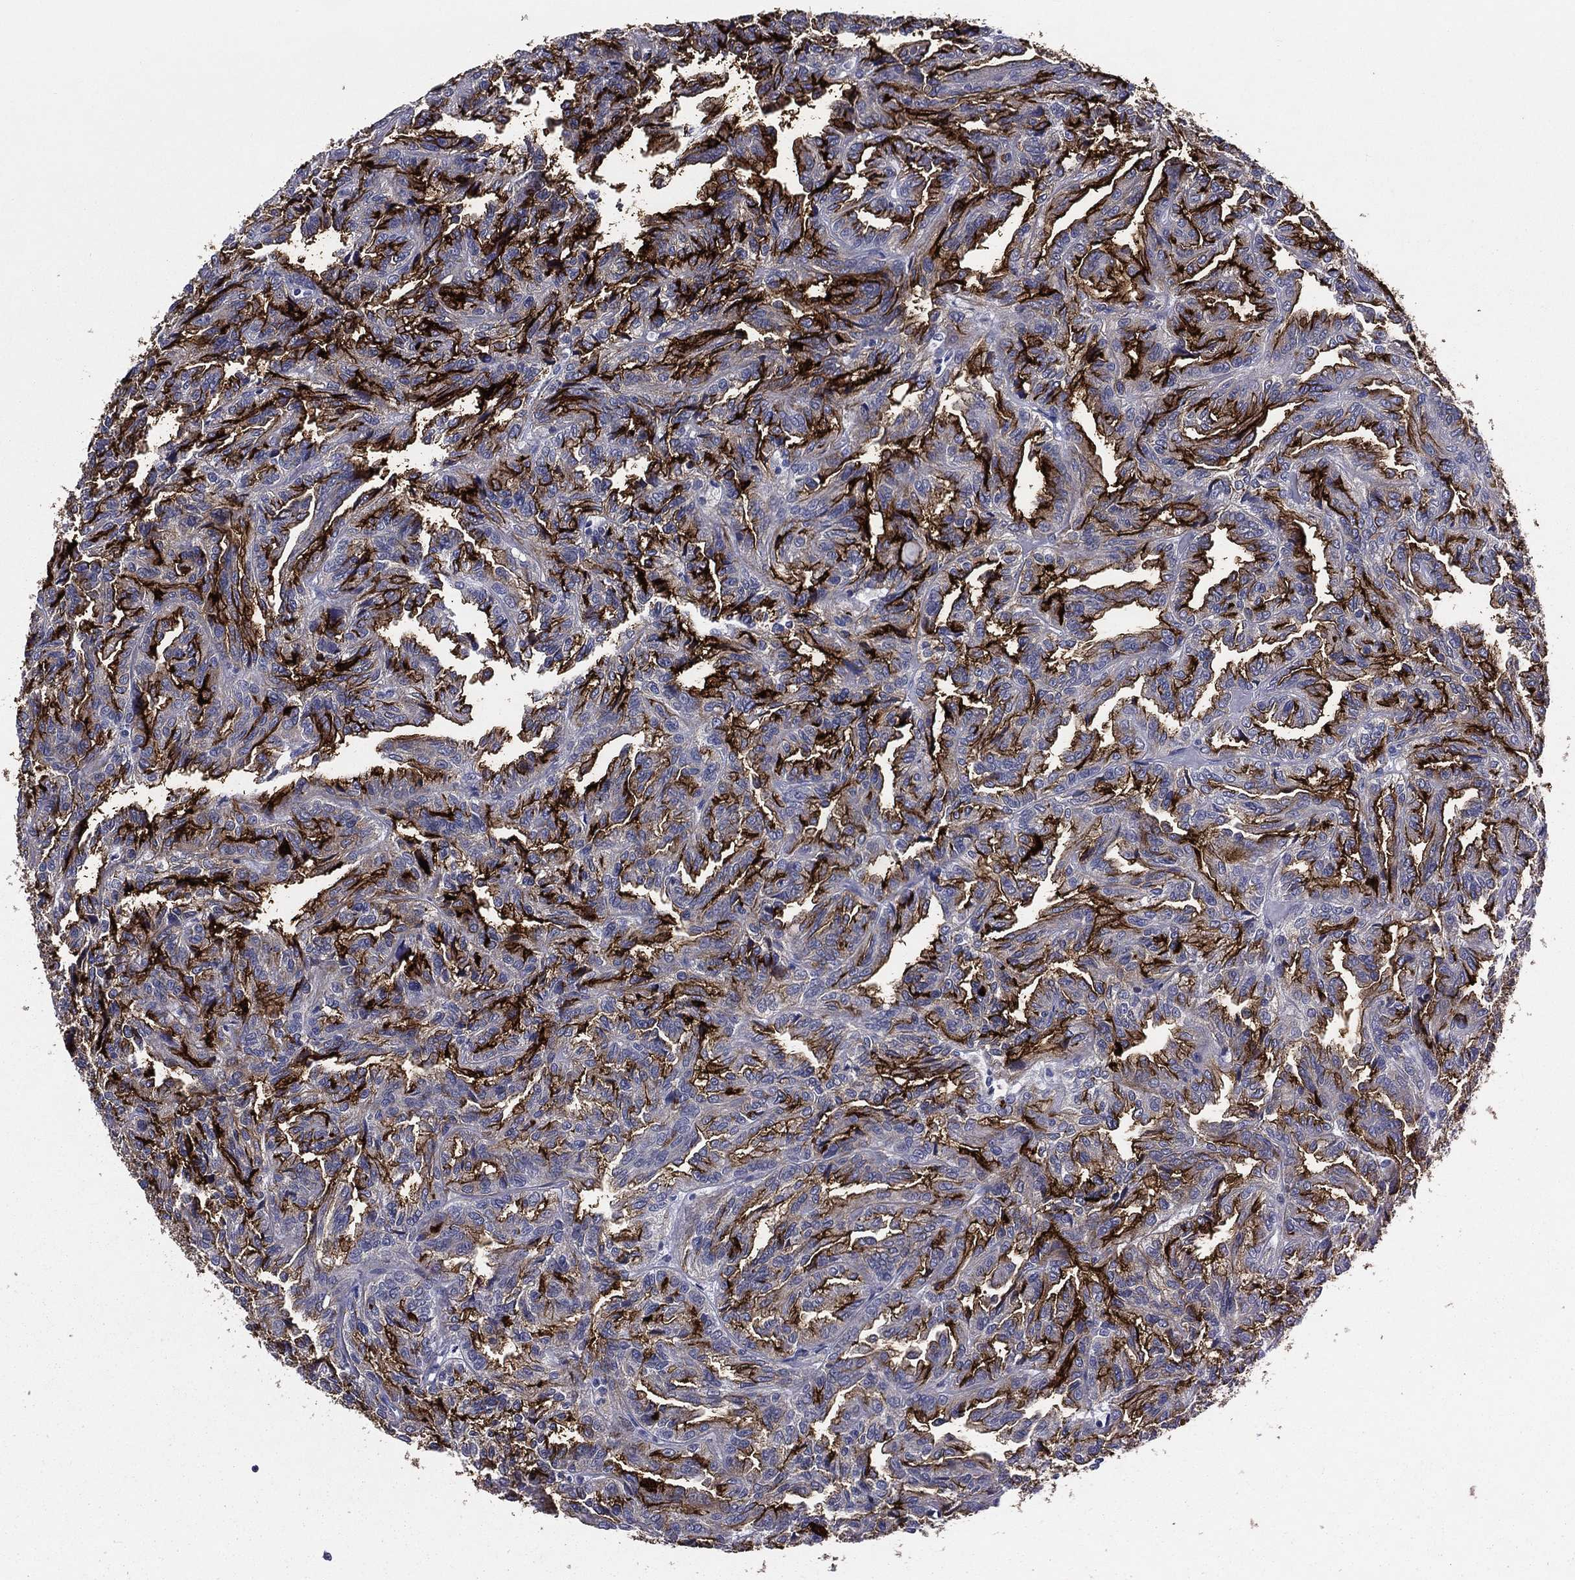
{"staining": {"intensity": "strong", "quantity": "25%-75%", "location": "cytoplasmic/membranous"}, "tissue": "renal cancer", "cell_type": "Tumor cells", "image_type": "cancer", "snomed": [{"axis": "morphology", "description": "Adenocarcinoma, NOS"}, {"axis": "topography", "description": "Kidney"}], "caption": "This is an image of immunohistochemistry staining of adenocarcinoma (renal), which shows strong staining in the cytoplasmic/membranous of tumor cells.", "gene": "ACE2", "patient": {"sex": "male", "age": 79}}